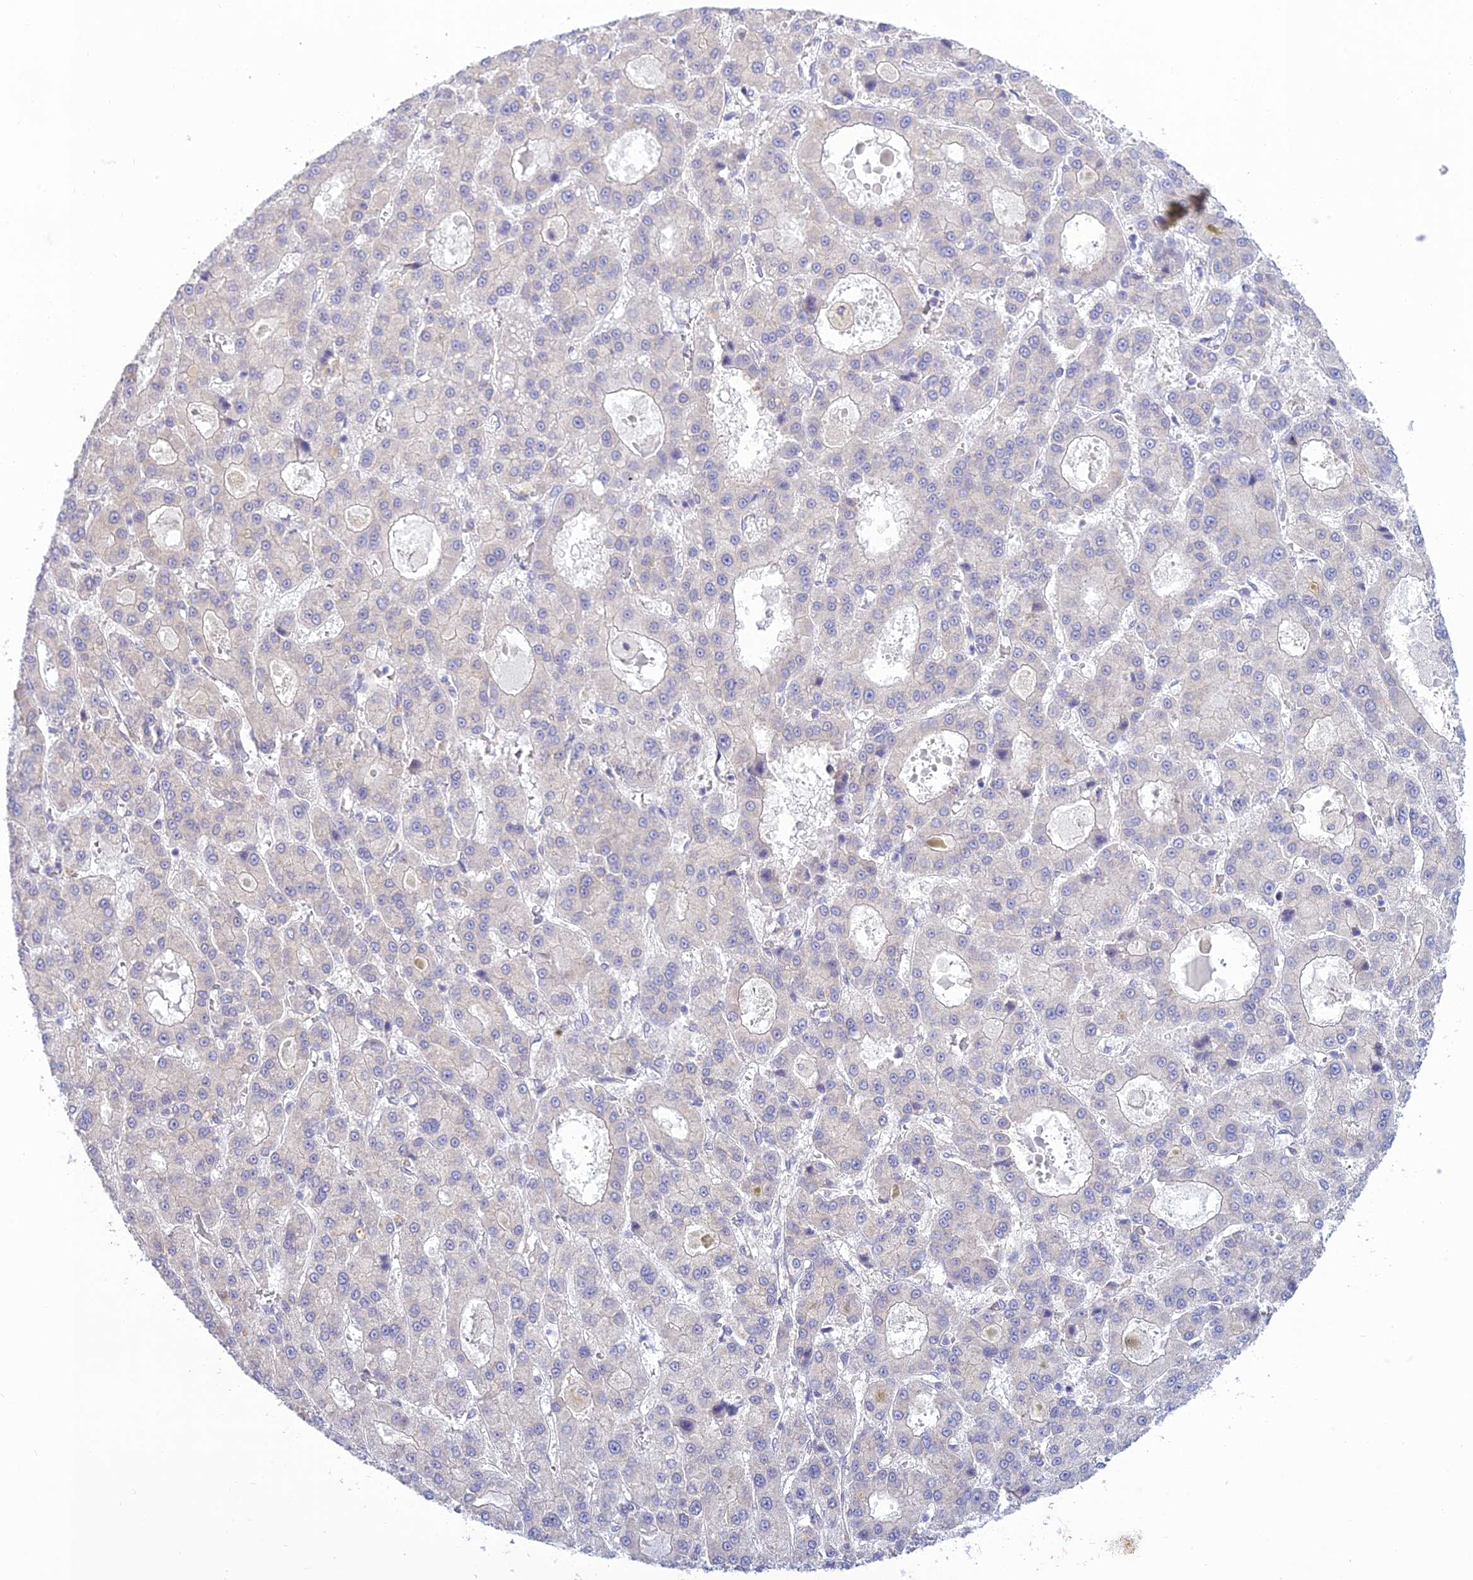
{"staining": {"intensity": "negative", "quantity": "none", "location": "none"}, "tissue": "liver cancer", "cell_type": "Tumor cells", "image_type": "cancer", "snomed": [{"axis": "morphology", "description": "Carcinoma, Hepatocellular, NOS"}, {"axis": "topography", "description": "Liver"}], "caption": "DAB (3,3'-diaminobenzidine) immunohistochemical staining of human liver cancer demonstrates no significant staining in tumor cells.", "gene": "SKIC8", "patient": {"sex": "male", "age": 70}}